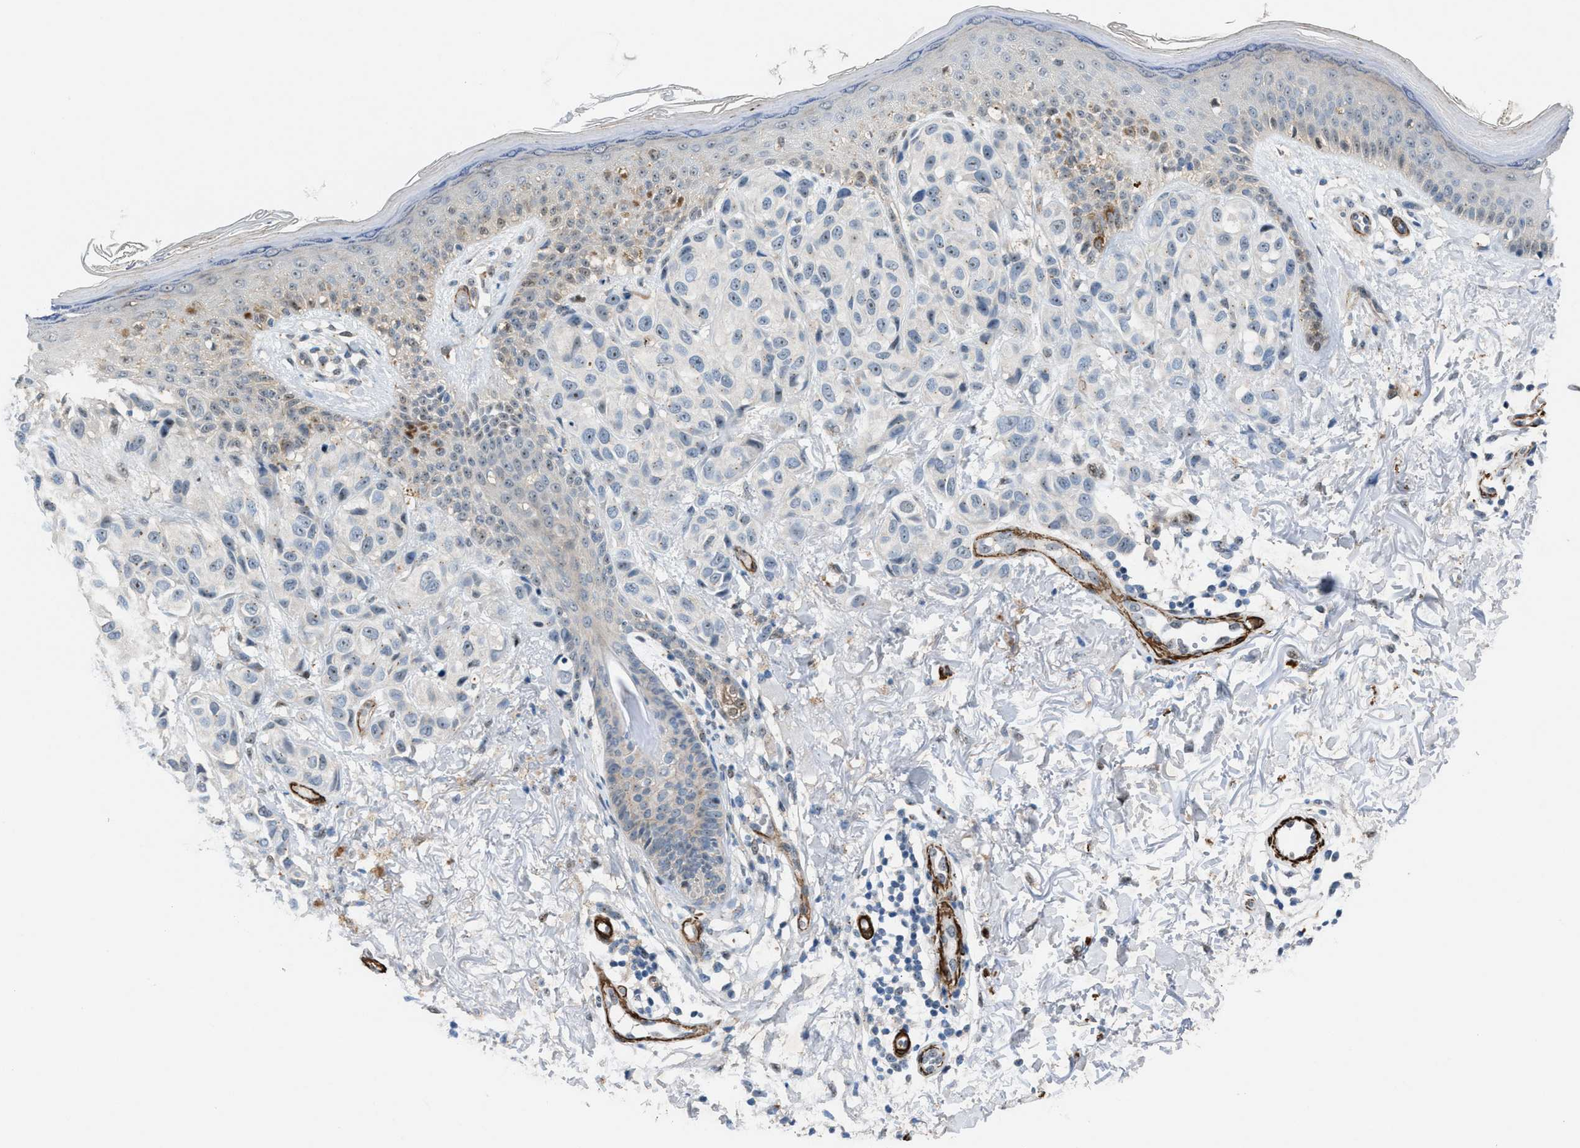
{"staining": {"intensity": "negative", "quantity": "none", "location": "none"}, "tissue": "melanoma", "cell_type": "Tumor cells", "image_type": "cancer", "snomed": [{"axis": "morphology", "description": "Malignant melanoma, NOS"}, {"axis": "topography", "description": "Skin"}], "caption": "Tumor cells show no significant staining in malignant melanoma. (DAB immunohistochemistry (IHC) visualized using brightfield microscopy, high magnification).", "gene": "NQO2", "patient": {"sex": "female", "age": 58}}